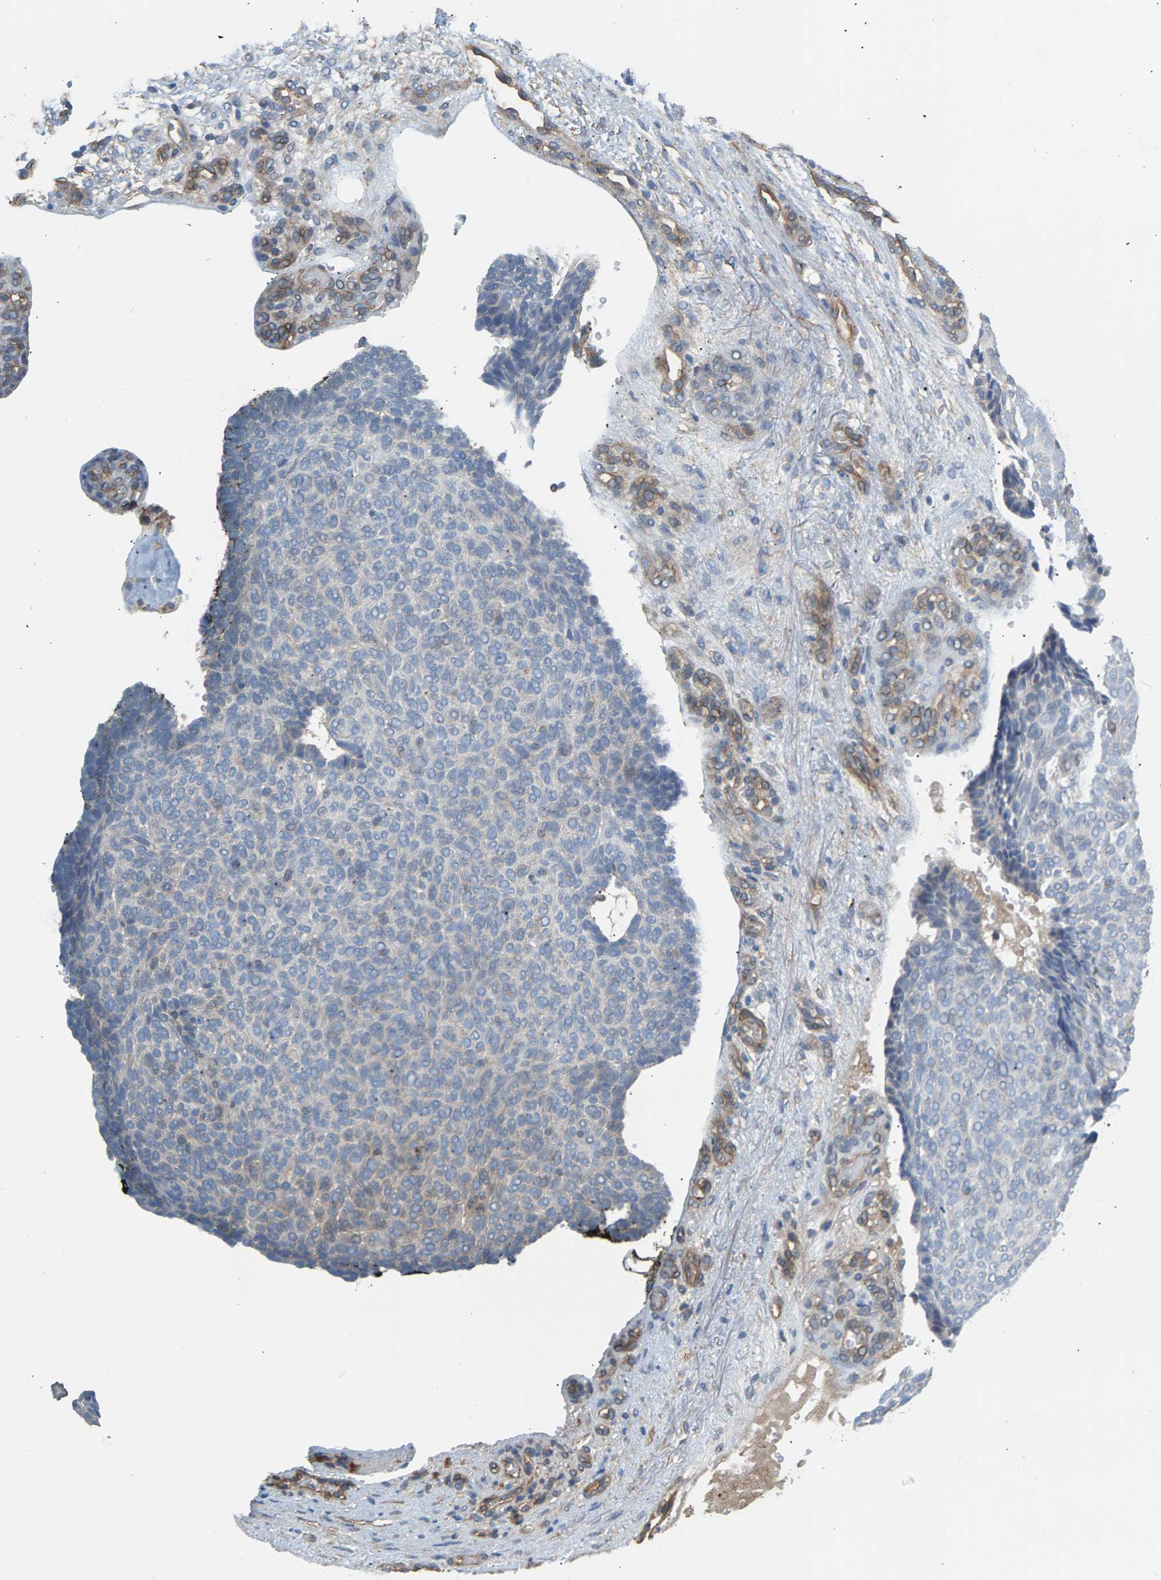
{"staining": {"intensity": "weak", "quantity": "<25%", "location": "cytoplasmic/membranous"}, "tissue": "skin cancer", "cell_type": "Tumor cells", "image_type": "cancer", "snomed": [{"axis": "morphology", "description": "Basal cell carcinoma"}, {"axis": "topography", "description": "Skin"}], "caption": "There is no significant expression in tumor cells of skin cancer (basal cell carcinoma).", "gene": "KRTAP27-1", "patient": {"sex": "male", "age": 61}}